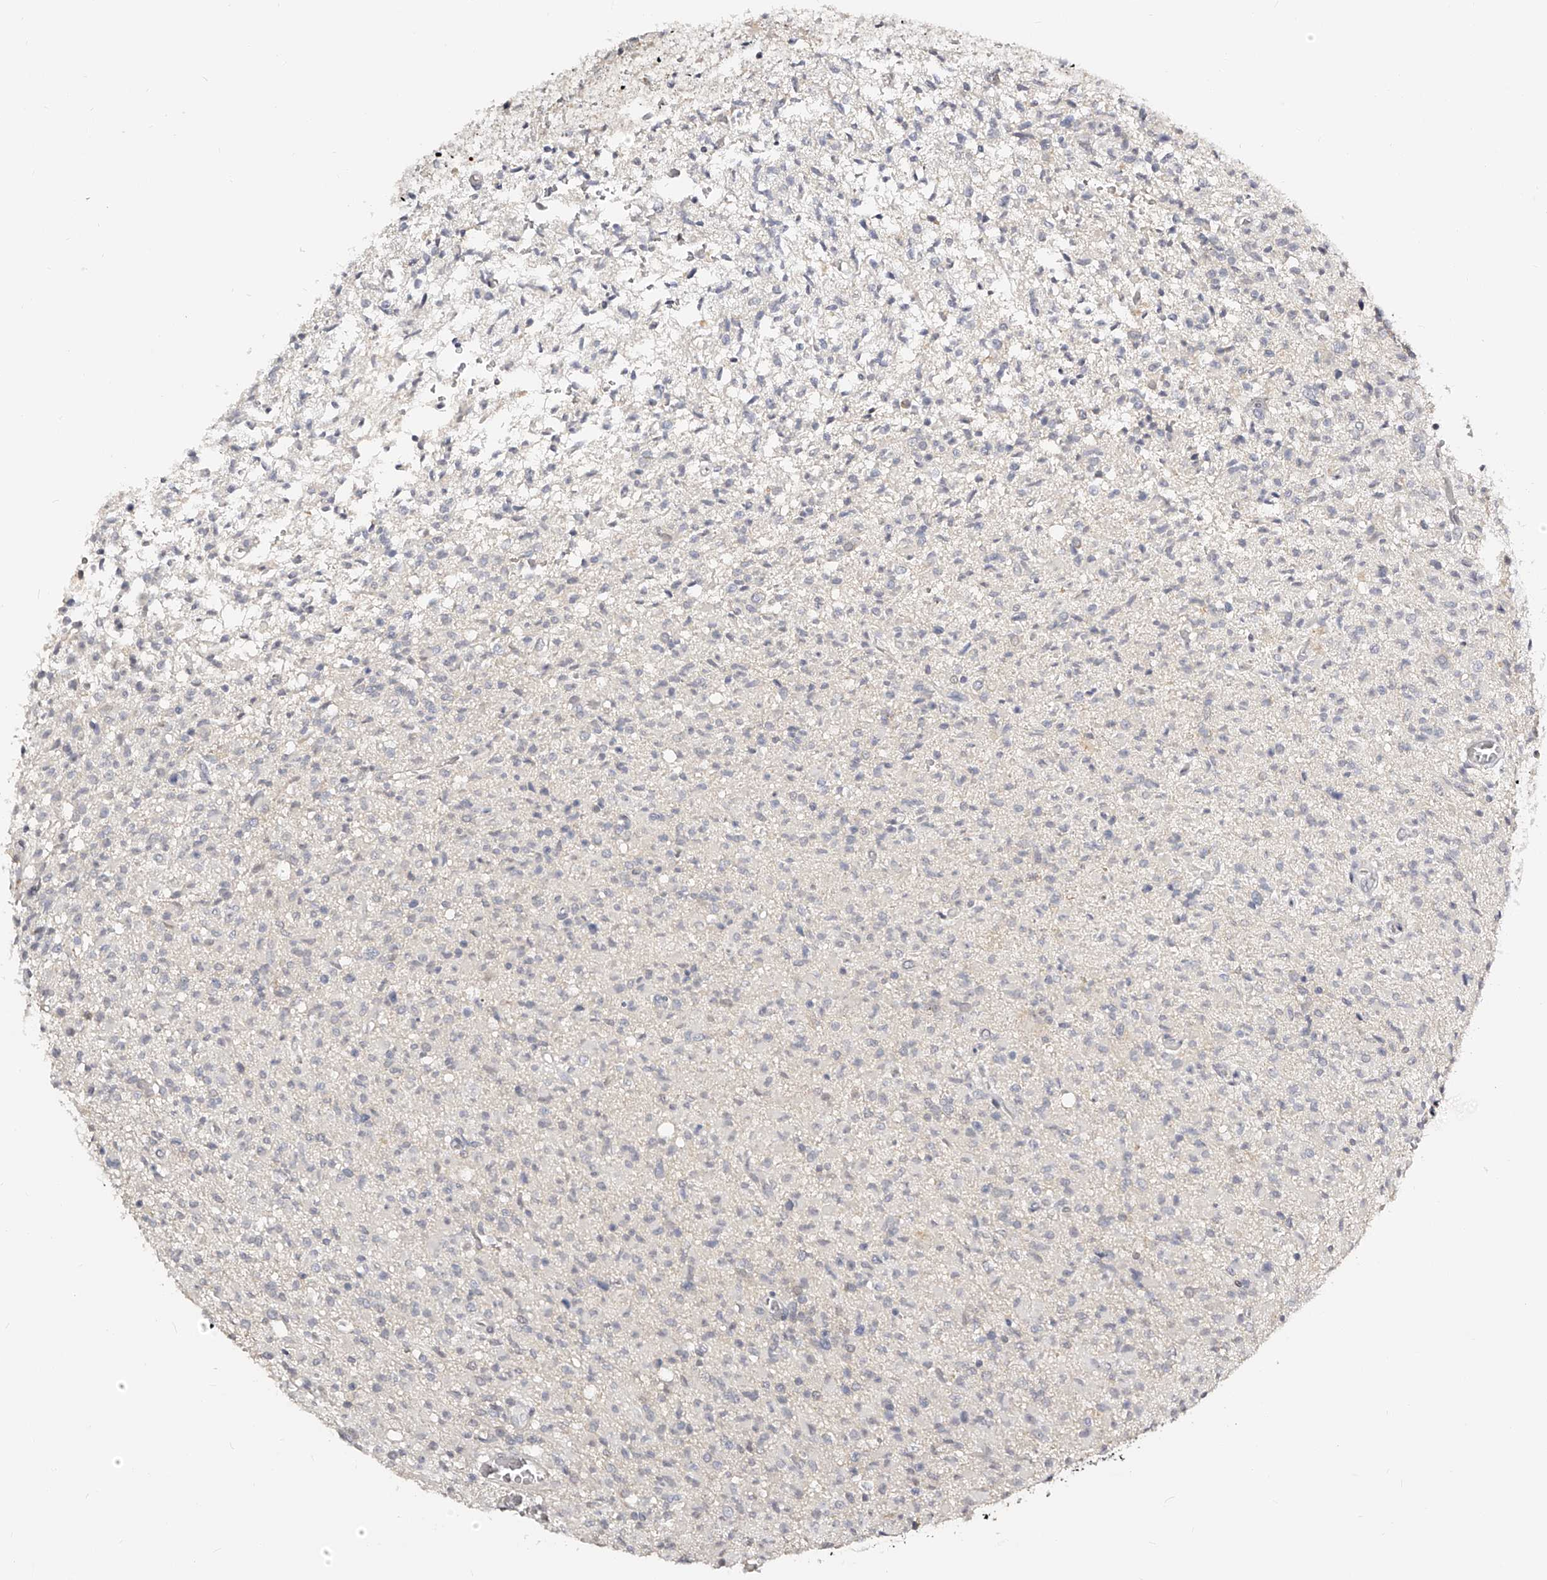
{"staining": {"intensity": "negative", "quantity": "none", "location": "none"}, "tissue": "glioma", "cell_type": "Tumor cells", "image_type": "cancer", "snomed": [{"axis": "morphology", "description": "Glioma, malignant, High grade"}, {"axis": "topography", "description": "Brain"}], "caption": "IHC micrograph of neoplastic tissue: glioma stained with DAB exhibits no significant protein expression in tumor cells.", "gene": "ZNF789", "patient": {"sex": "female", "age": 57}}